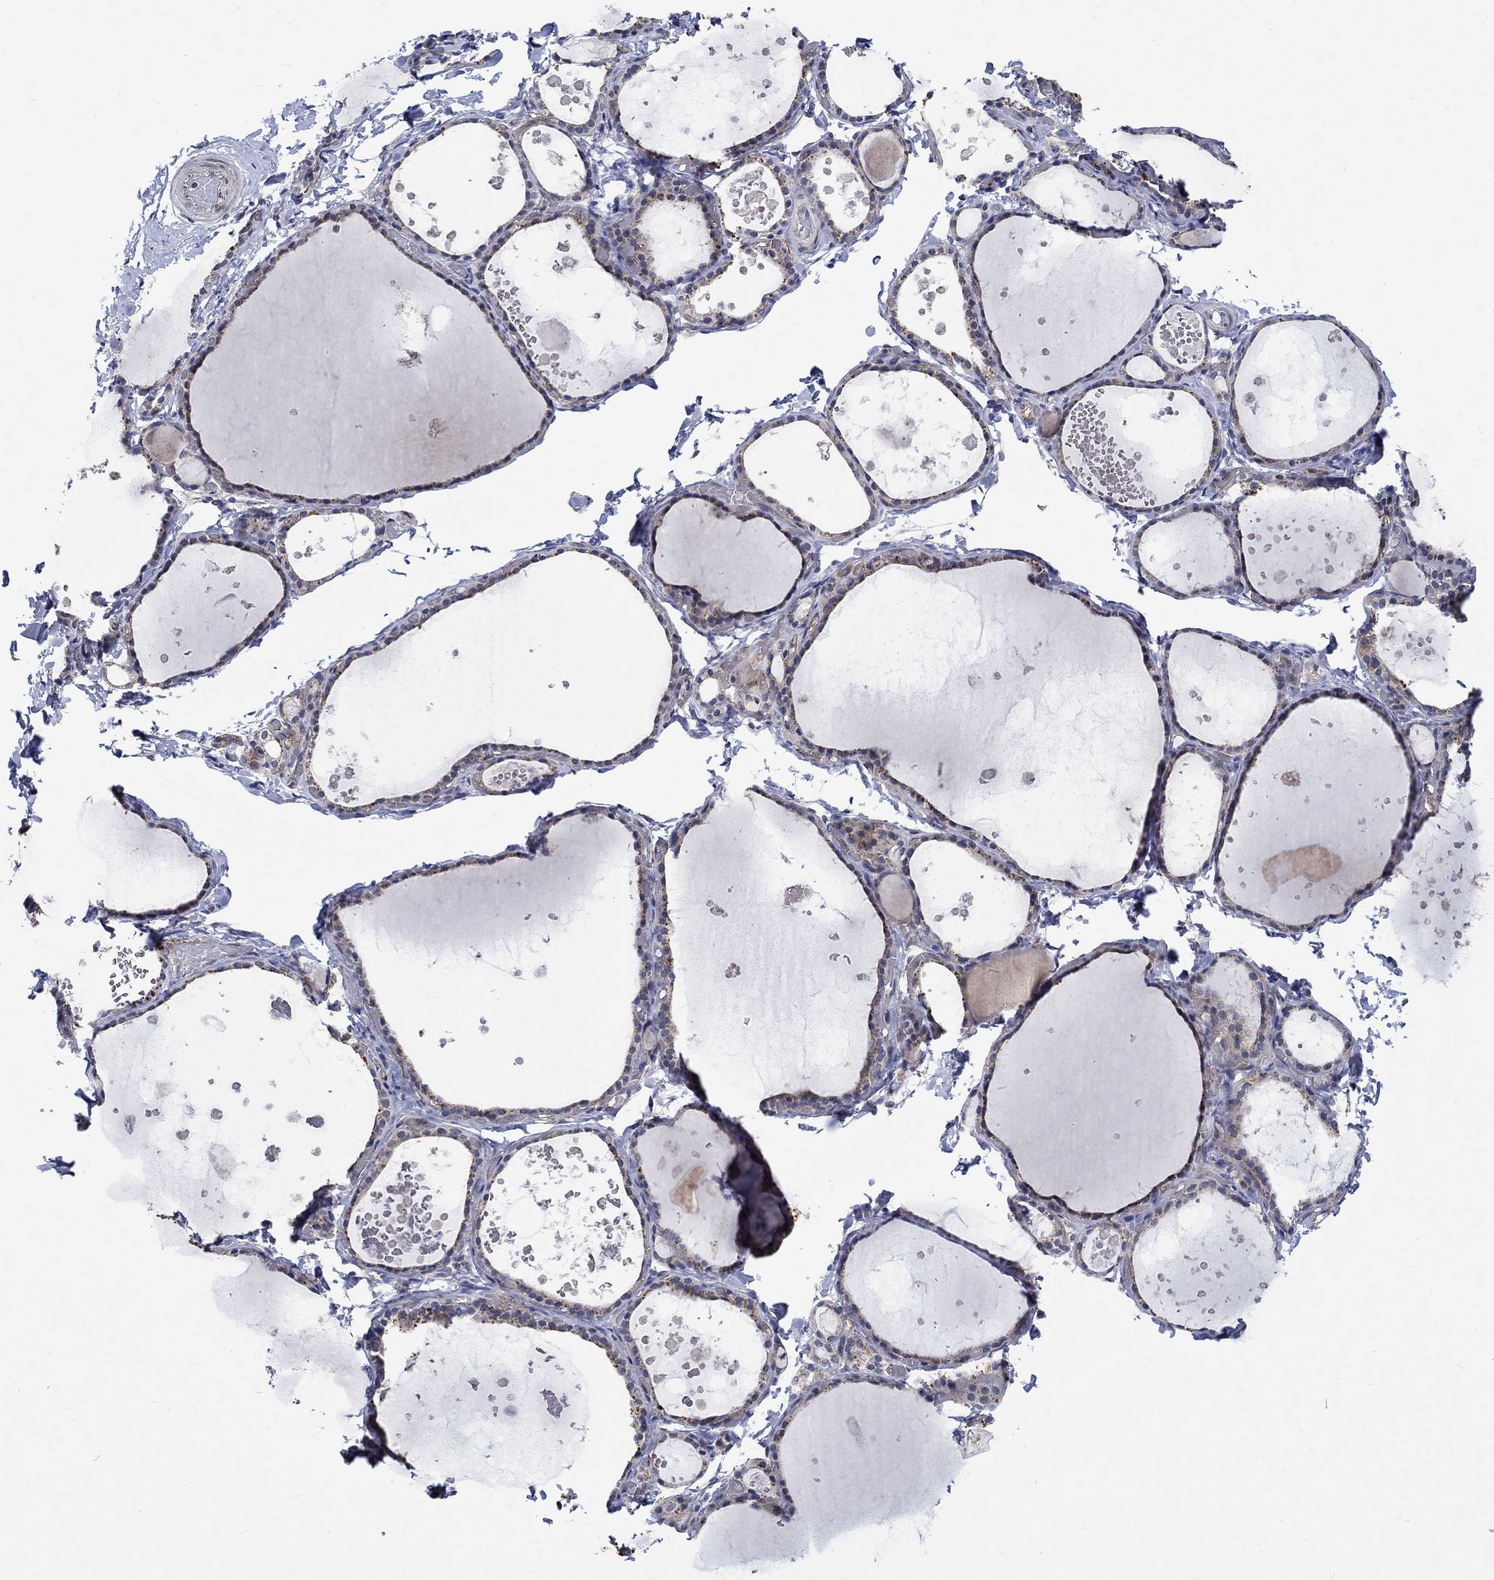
{"staining": {"intensity": "negative", "quantity": "none", "location": "none"}, "tissue": "thyroid gland", "cell_type": "Glandular cells", "image_type": "normal", "snomed": [{"axis": "morphology", "description": "Normal tissue, NOS"}, {"axis": "topography", "description": "Thyroid gland"}], "caption": "DAB (3,3'-diaminobenzidine) immunohistochemical staining of unremarkable human thyroid gland demonstrates no significant positivity in glandular cells.", "gene": "GJA5", "patient": {"sex": "female", "age": 56}}